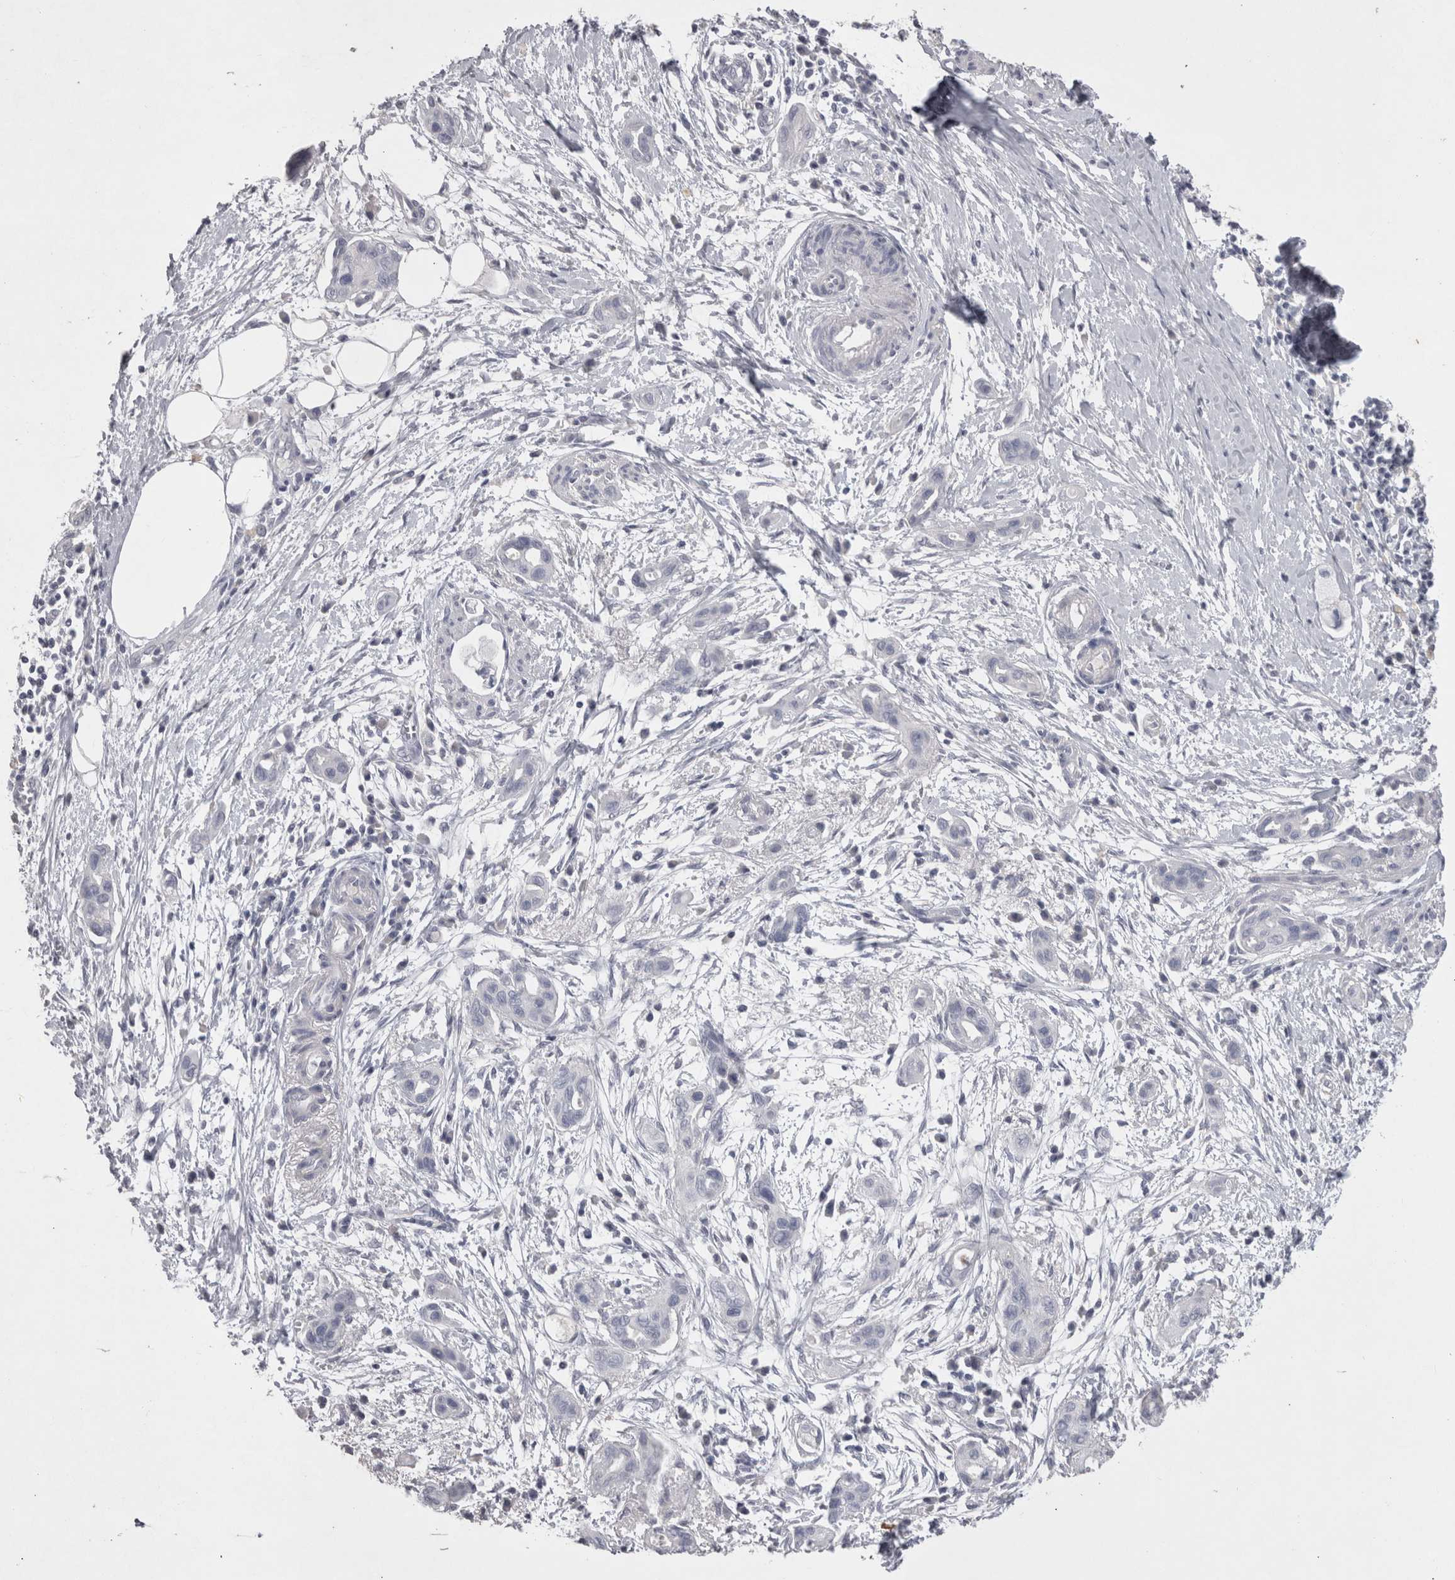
{"staining": {"intensity": "negative", "quantity": "none", "location": "none"}, "tissue": "pancreatic cancer", "cell_type": "Tumor cells", "image_type": "cancer", "snomed": [{"axis": "morphology", "description": "Adenocarcinoma, NOS"}, {"axis": "topography", "description": "Pancreas"}], "caption": "DAB (3,3'-diaminobenzidine) immunohistochemical staining of human pancreatic adenocarcinoma shows no significant positivity in tumor cells. Brightfield microscopy of immunohistochemistry stained with DAB (3,3'-diaminobenzidine) (brown) and hematoxylin (blue), captured at high magnification.", "gene": "ADAM2", "patient": {"sex": "male", "age": 59}}